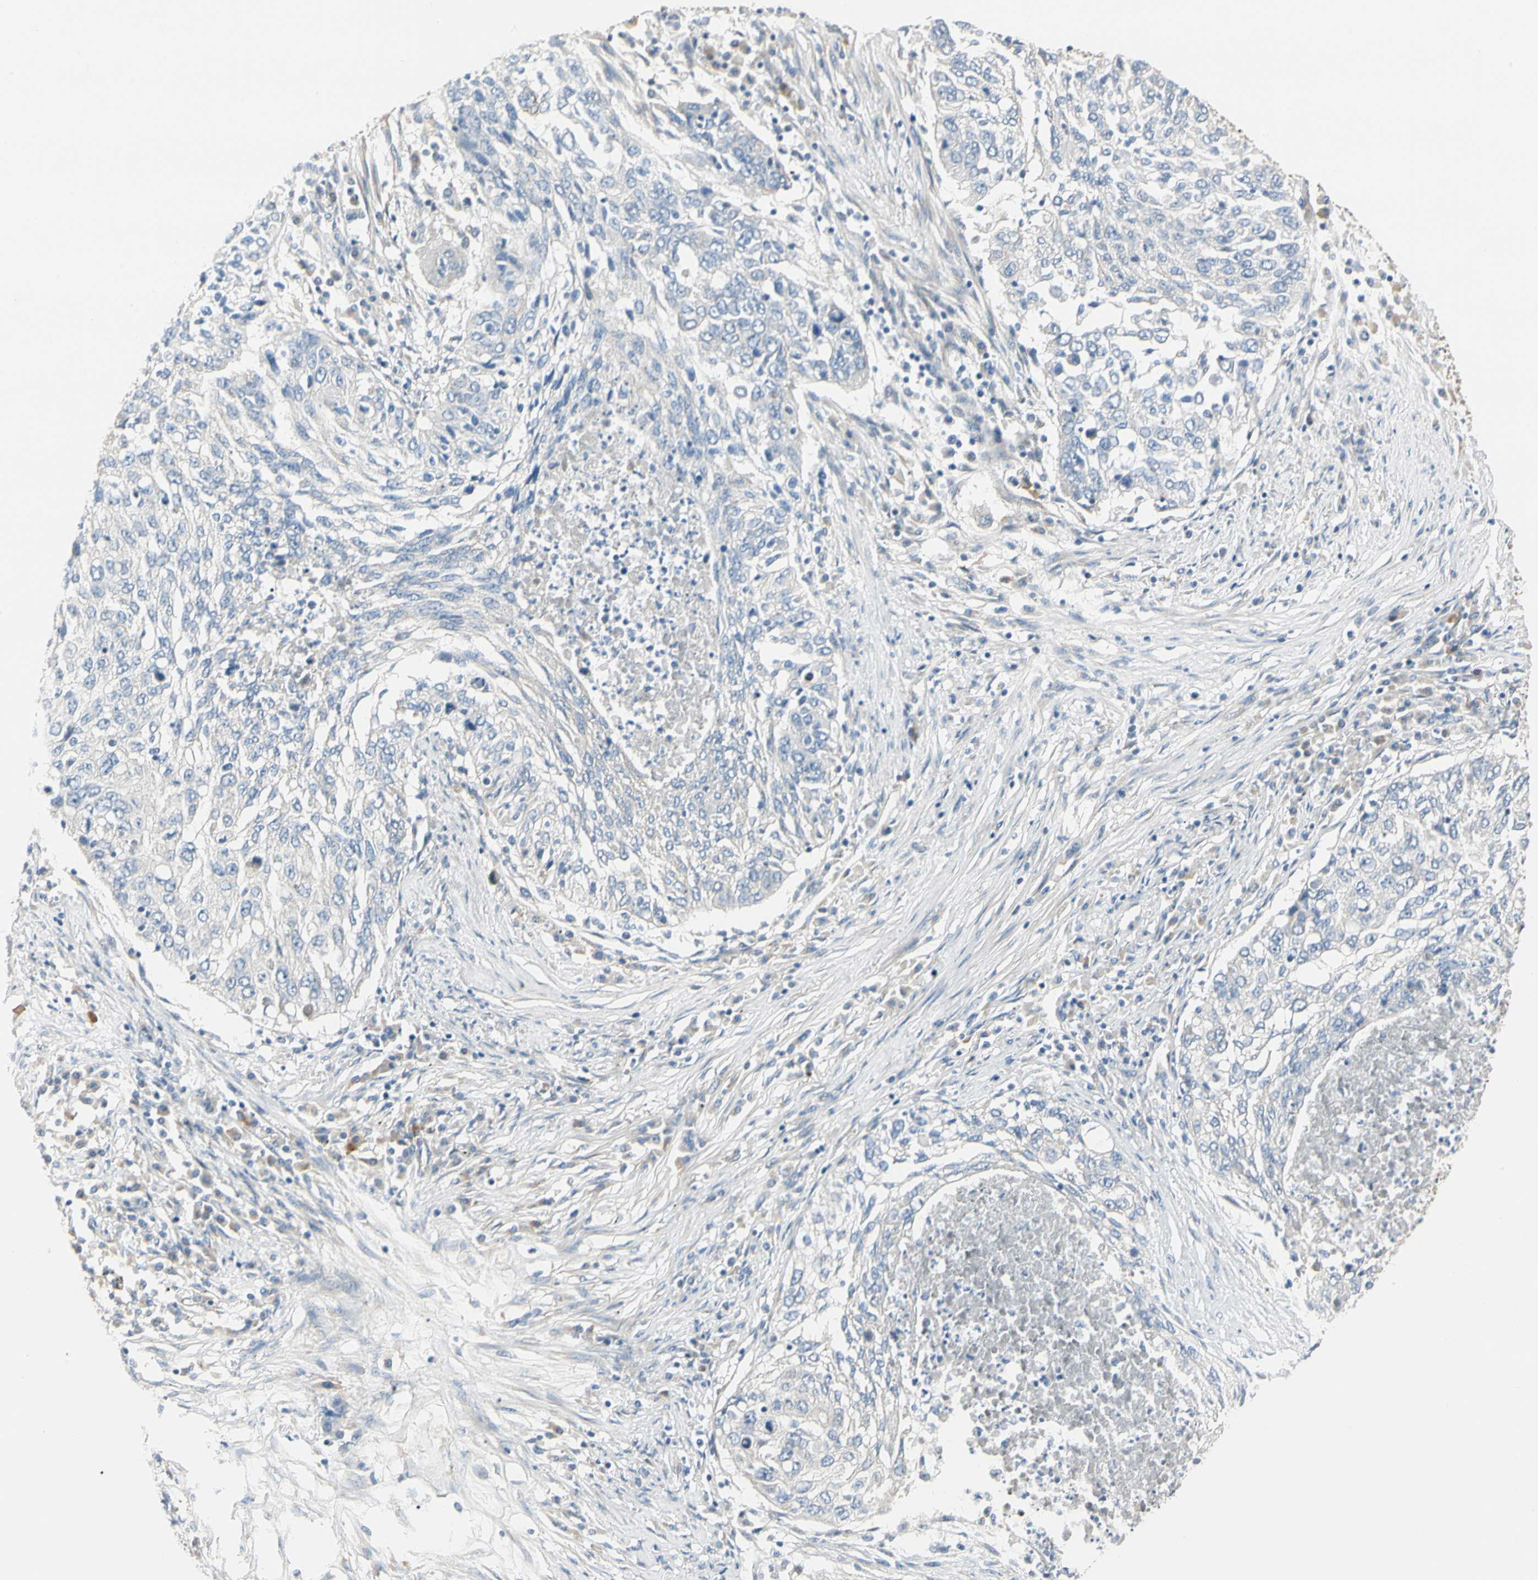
{"staining": {"intensity": "negative", "quantity": "none", "location": "none"}, "tissue": "lung cancer", "cell_type": "Tumor cells", "image_type": "cancer", "snomed": [{"axis": "morphology", "description": "Squamous cell carcinoma, NOS"}, {"axis": "topography", "description": "Lung"}], "caption": "An immunohistochemistry micrograph of lung cancer (squamous cell carcinoma) is shown. There is no staining in tumor cells of lung cancer (squamous cell carcinoma).", "gene": "DUSP12", "patient": {"sex": "female", "age": 63}}